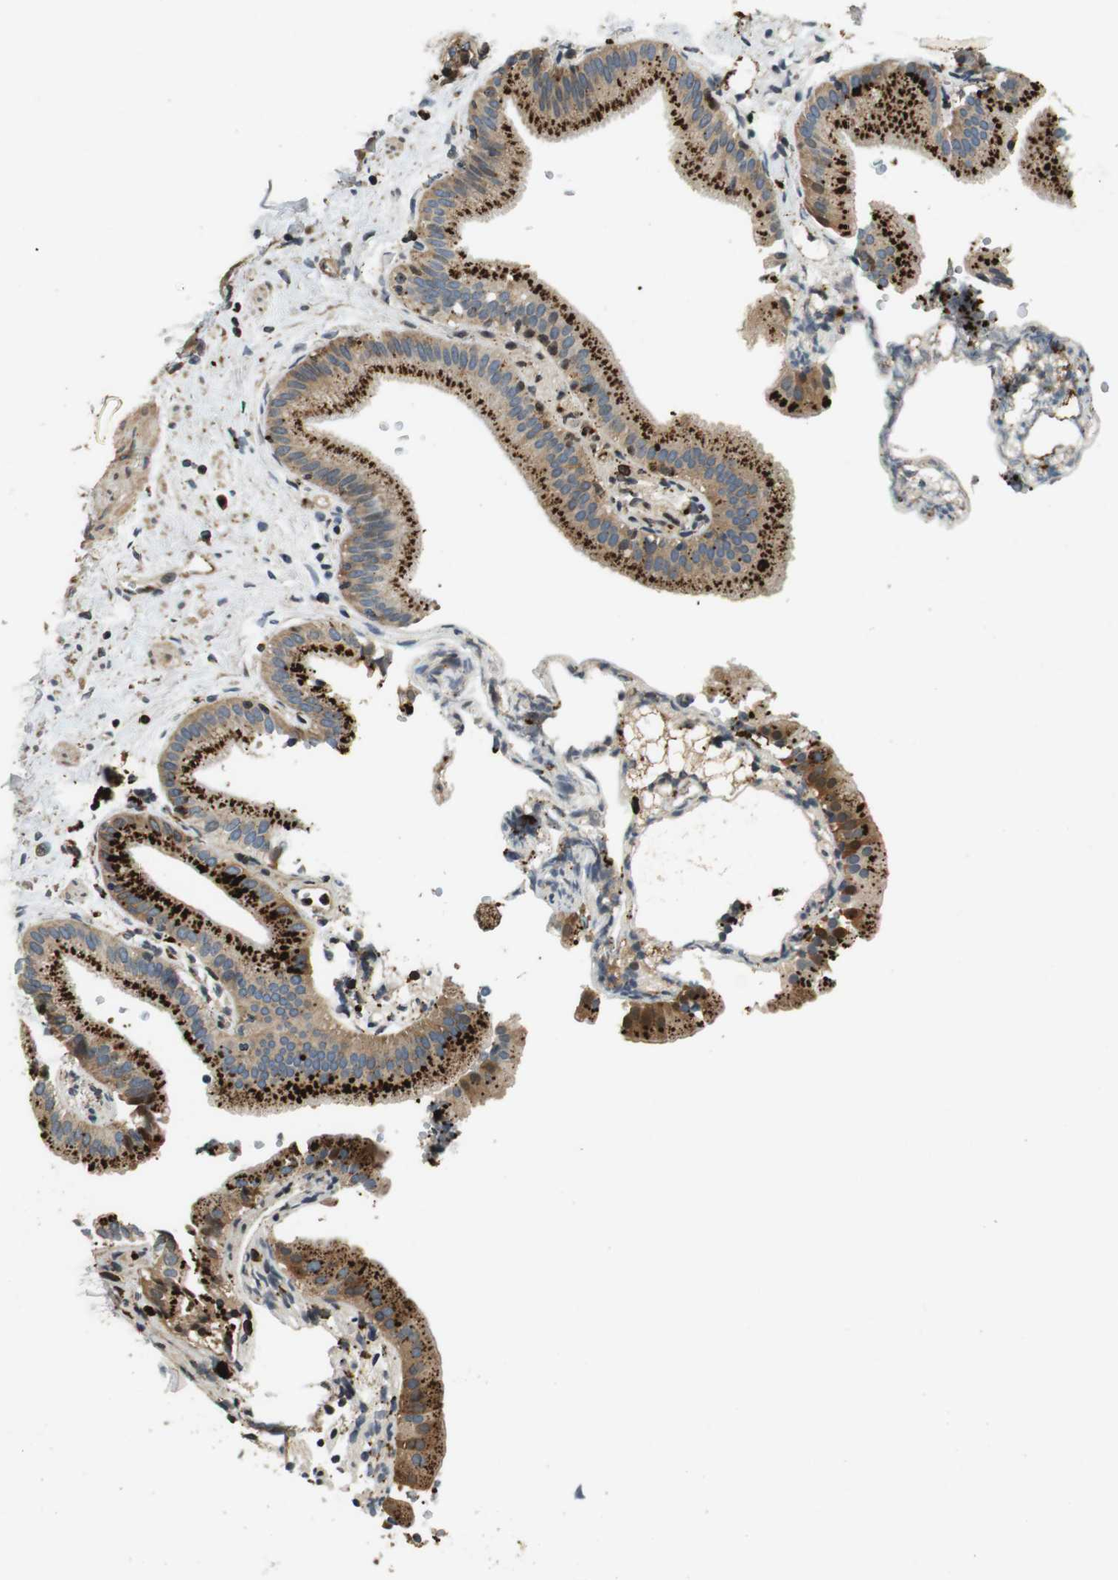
{"staining": {"intensity": "strong", "quantity": ">75%", "location": "cytoplasmic/membranous"}, "tissue": "gallbladder", "cell_type": "Glandular cells", "image_type": "normal", "snomed": [{"axis": "morphology", "description": "Normal tissue, NOS"}, {"axis": "topography", "description": "Gallbladder"}], "caption": "The photomicrograph reveals staining of benign gallbladder, revealing strong cytoplasmic/membranous protein staining (brown color) within glandular cells. Immunohistochemistry (ihc) stains the protein of interest in brown and the nuclei are stained blue.", "gene": "TXNRD1", "patient": {"sex": "male", "age": 55}}